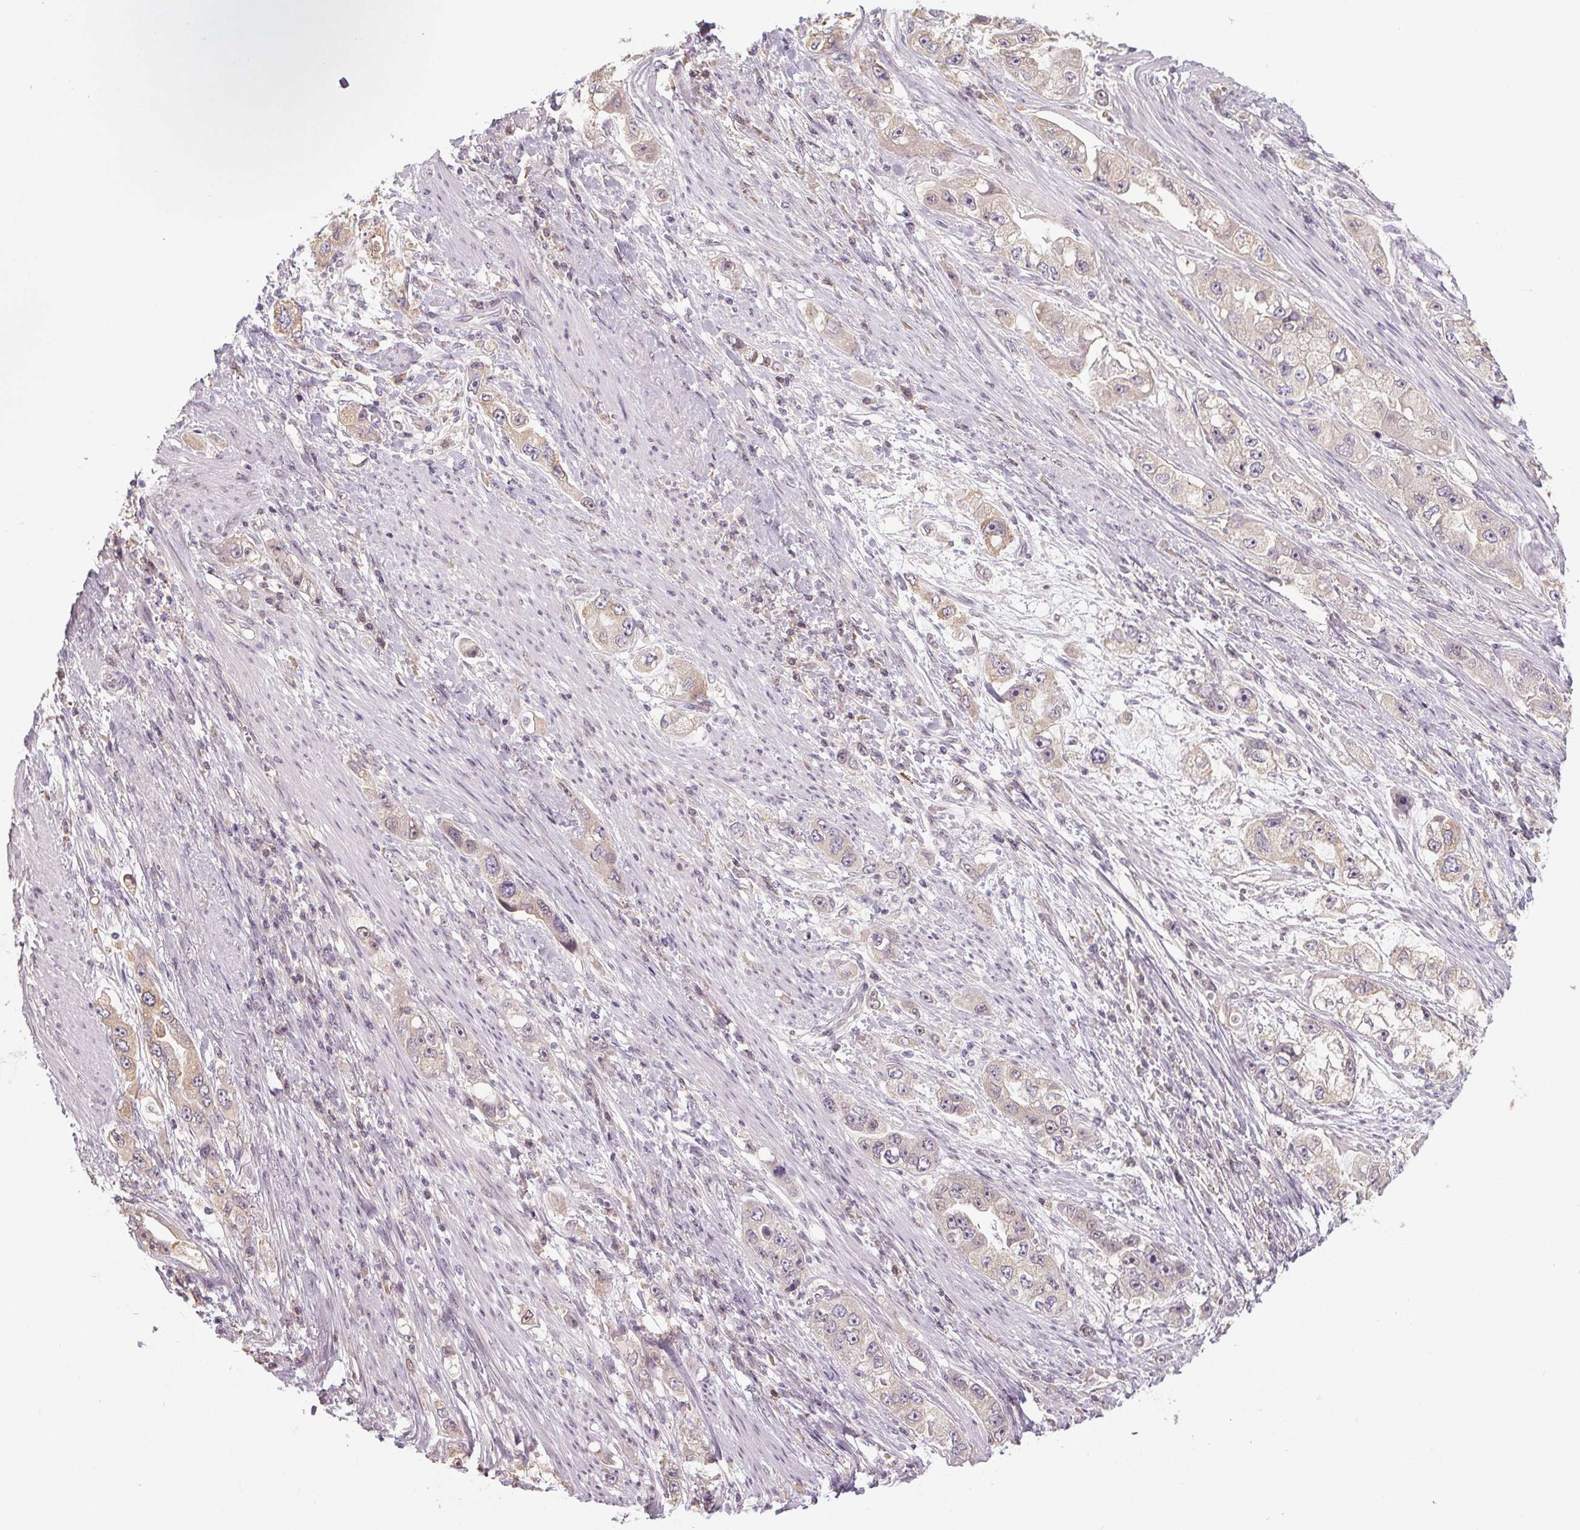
{"staining": {"intensity": "negative", "quantity": "none", "location": "none"}, "tissue": "stomach cancer", "cell_type": "Tumor cells", "image_type": "cancer", "snomed": [{"axis": "morphology", "description": "Adenocarcinoma, NOS"}, {"axis": "topography", "description": "Stomach, lower"}], "caption": "Immunohistochemistry (IHC) image of human stomach cancer stained for a protein (brown), which demonstrates no expression in tumor cells.", "gene": "SLC26A2", "patient": {"sex": "female", "age": 93}}